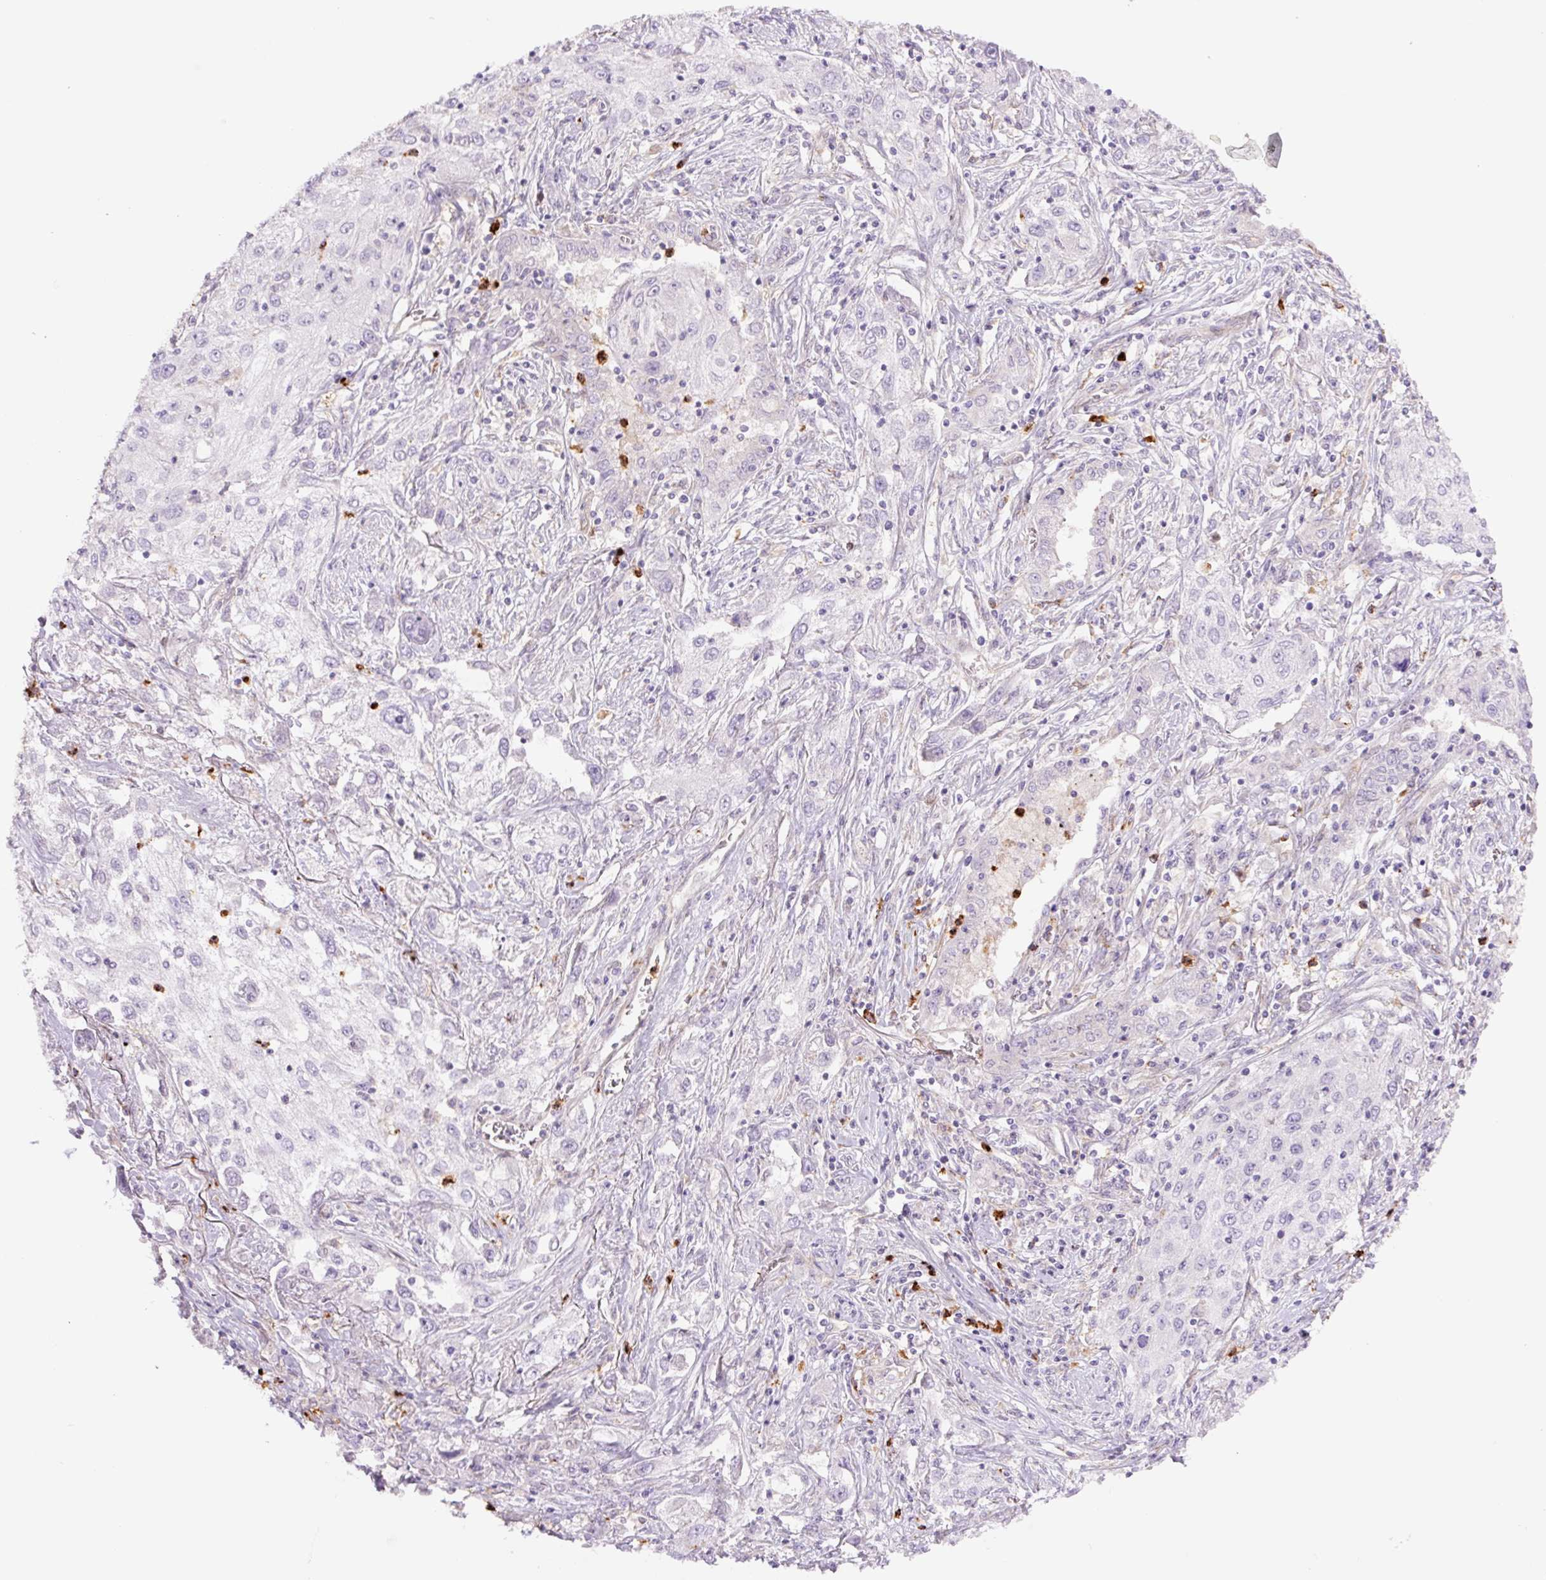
{"staining": {"intensity": "negative", "quantity": "none", "location": "none"}, "tissue": "lung cancer", "cell_type": "Tumor cells", "image_type": "cancer", "snomed": [{"axis": "morphology", "description": "Squamous cell carcinoma, NOS"}, {"axis": "topography", "description": "Lung"}], "caption": "Immunohistochemical staining of human lung squamous cell carcinoma displays no significant expression in tumor cells.", "gene": "SH2D6", "patient": {"sex": "female", "age": 69}}